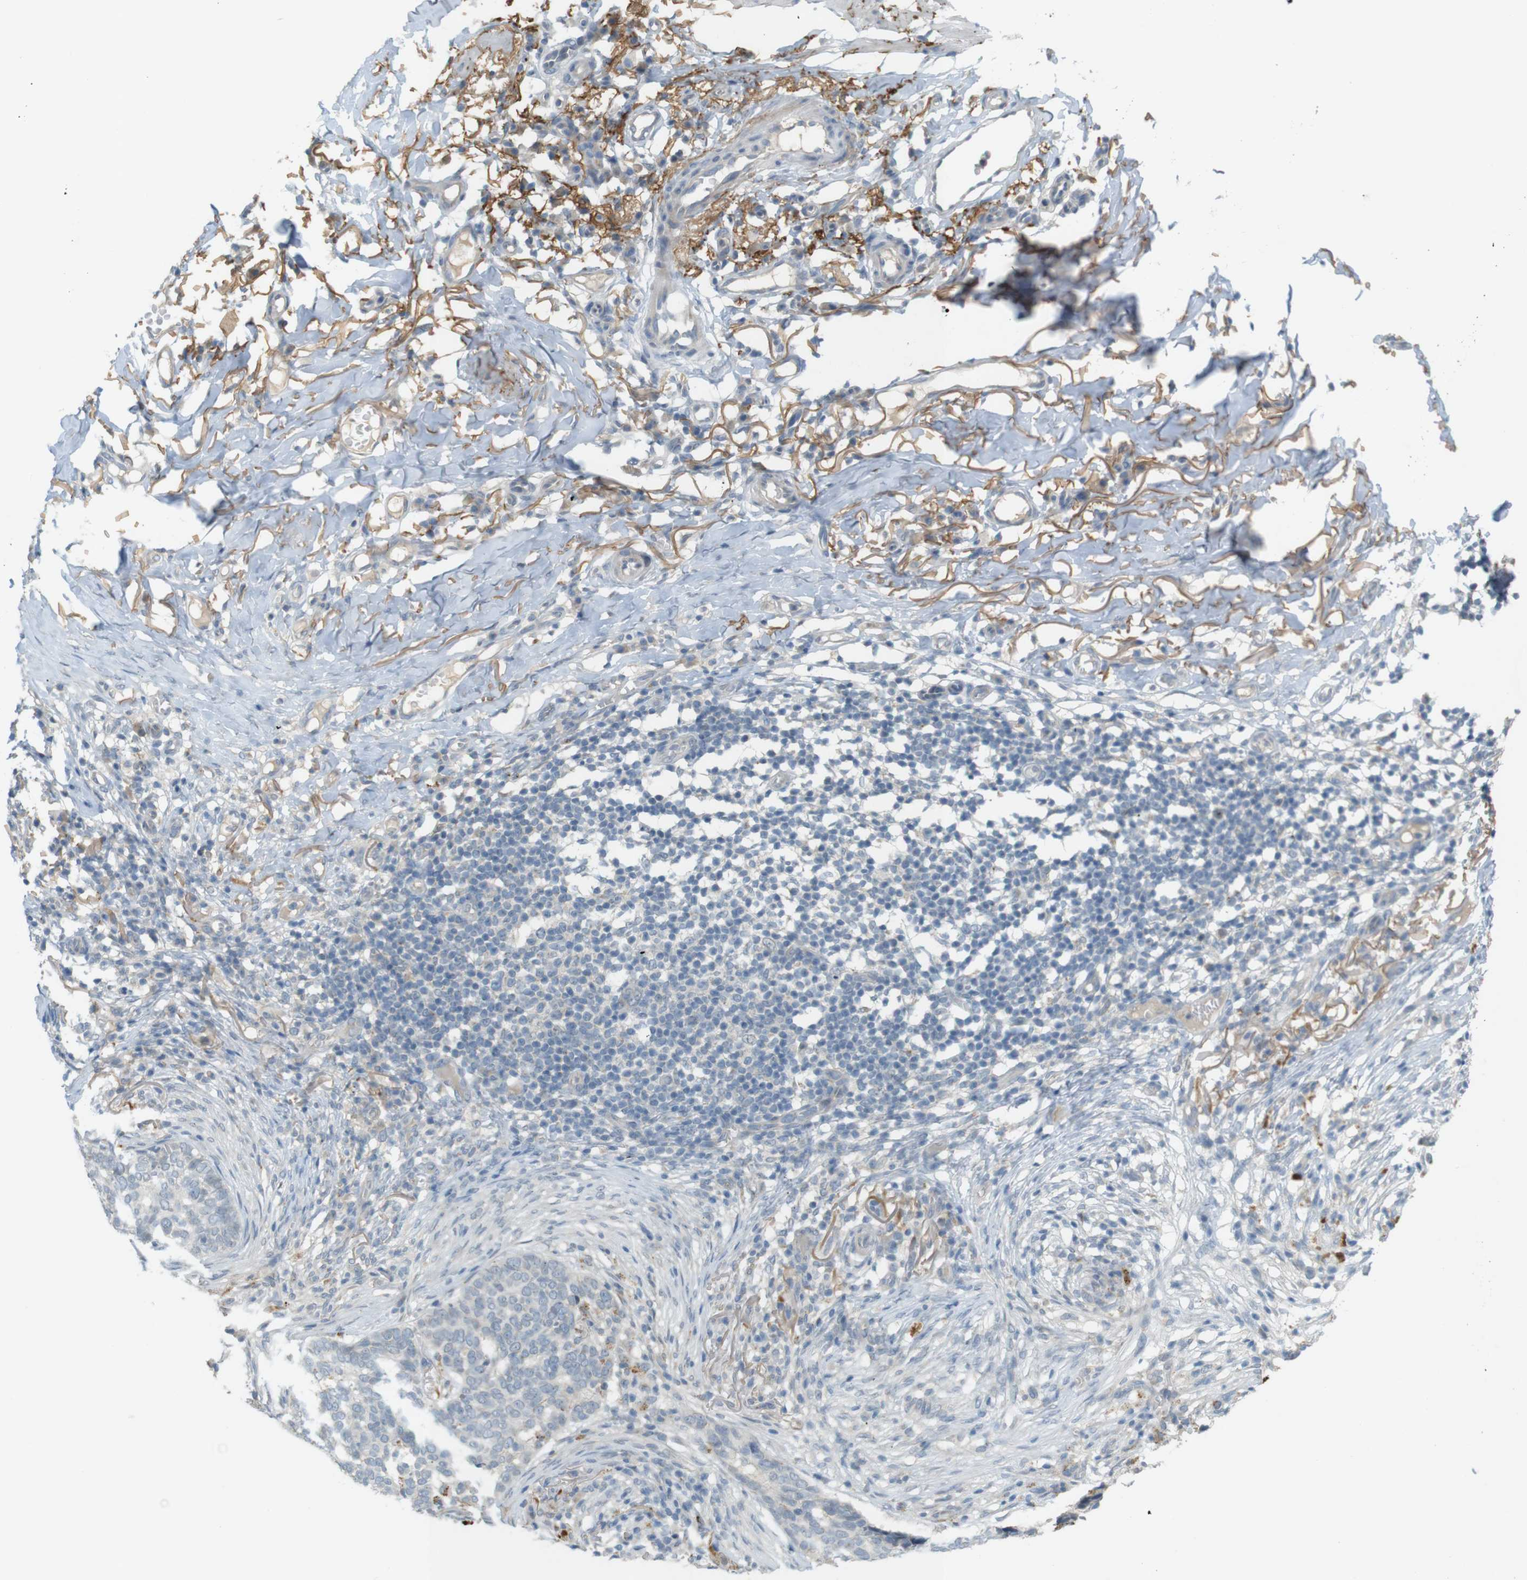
{"staining": {"intensity": "negative", "quantity": "none", "location": "none"}, "tissue": "skin cancer", "cell_type": "Tumor cells", "image_type": "cancer", "snomed": [{"axis": "morphology", "description": "Basal cell carcinoma"}, {"axis": "topography", "description": "Skin"}], "caption": "Protein analysis of basal cell carcinoma (skin) exhibits no significant positivity in tumor cells.", "gene": "UGT8", "patient": {"sex": "male", "age": 85}}